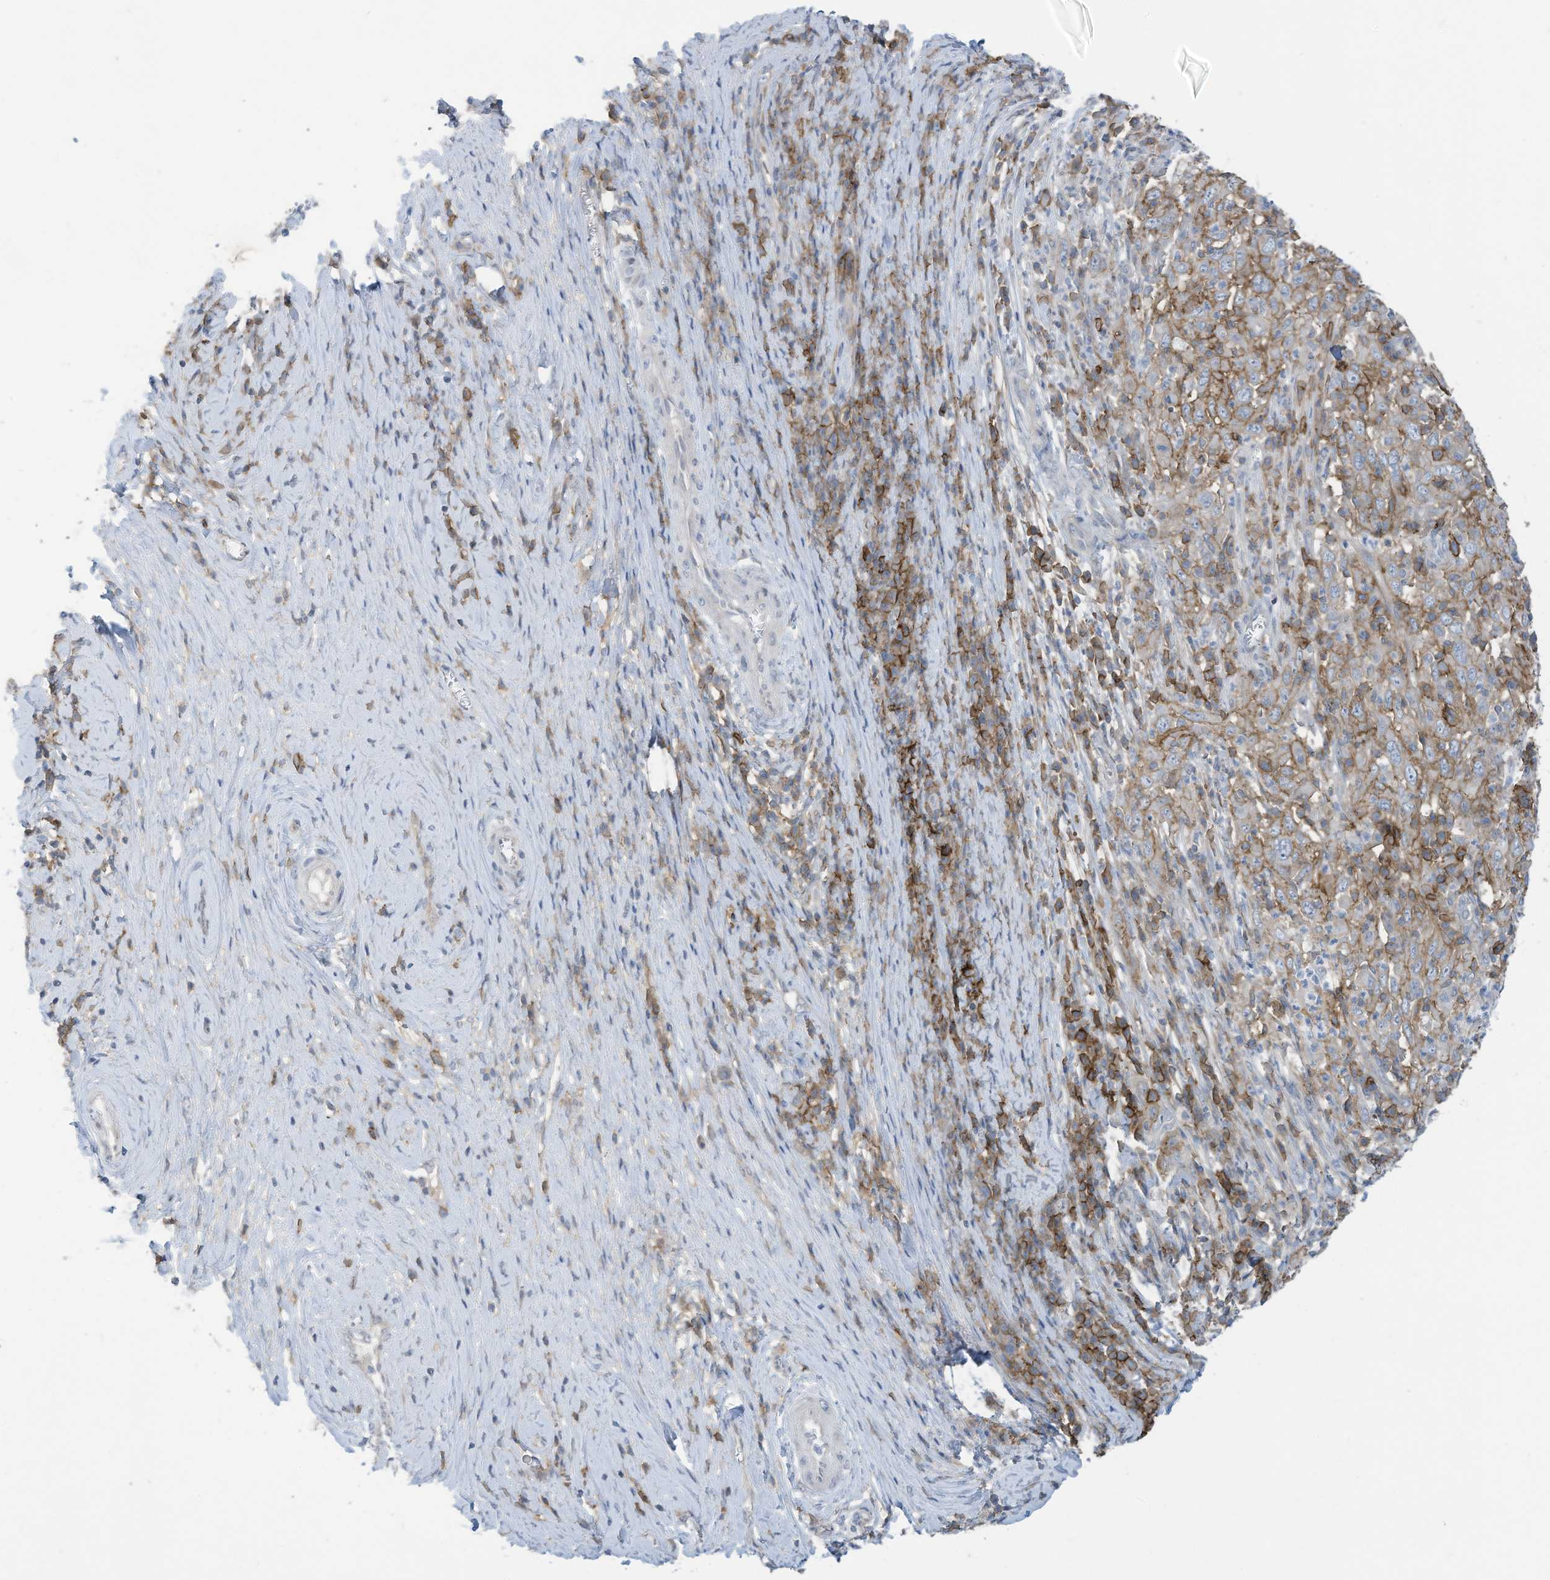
{"staining": {"intensity": "strong", "quantity": "25%-75%", "location": "cytoplasmic/membranous"}, "tissue": "cervical cancer", "cell_type": "Tumor cells", "image_type": "cancer", "snomed": [{"axis": "morphology", "description": "Squamous cell carcinoma, NOS"}, {"axis": "topography", "description": "Cervix"}], "caption": "Cervical cancer (squamous cell carcinoma) was stained to show a protein in brown. There is high levels of strong cytoplasmic/membranous expression in approximately 25%-75% of tumor cells.", "gene": "SLC1A5", "patient": {"sex": "female", "age": 46}}